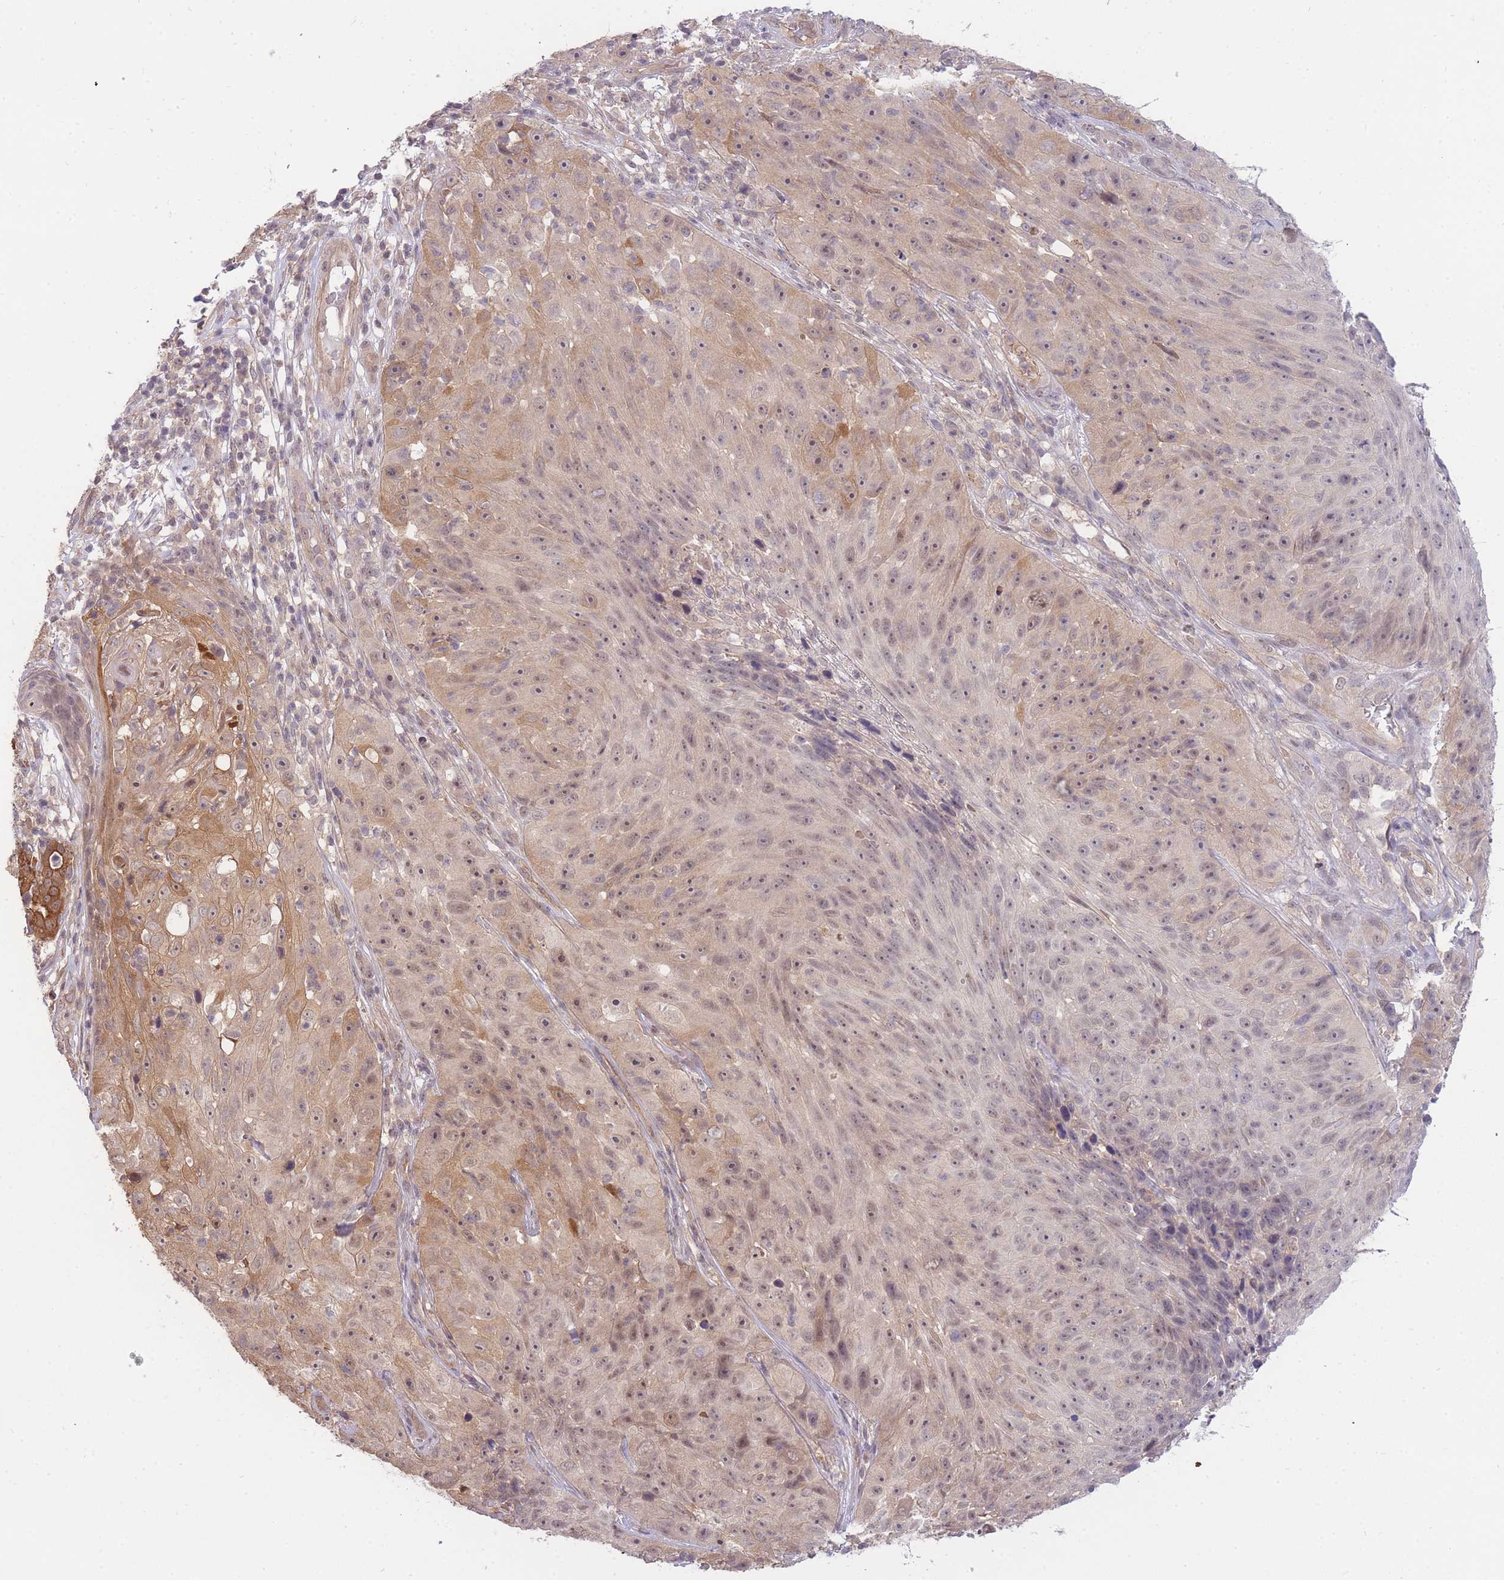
{"staining": {"intensity": "weak", "quantity": ">75%", "location": "cytoplasmic/membranous,nuclear"}, "tissue": "skin cancer", "cell_type": "Tumor cells", "image_type": "cancer", "snomed": [{"axis": "morphology", "description": "Squamous cell carcinoma, NOS"}, {"axis": "topography", "description": "Skin"}], "caption": "The immunohistochemical stain labels weak cytoplasmic/membranous and nuclear staining in tumor cells of skin squamous cell carcinoma tissue. The protein is shown in brown color, while the nuclei are stained blue.", "gene": "SMC6", "patient": {"sex": "female", "age": 87}}